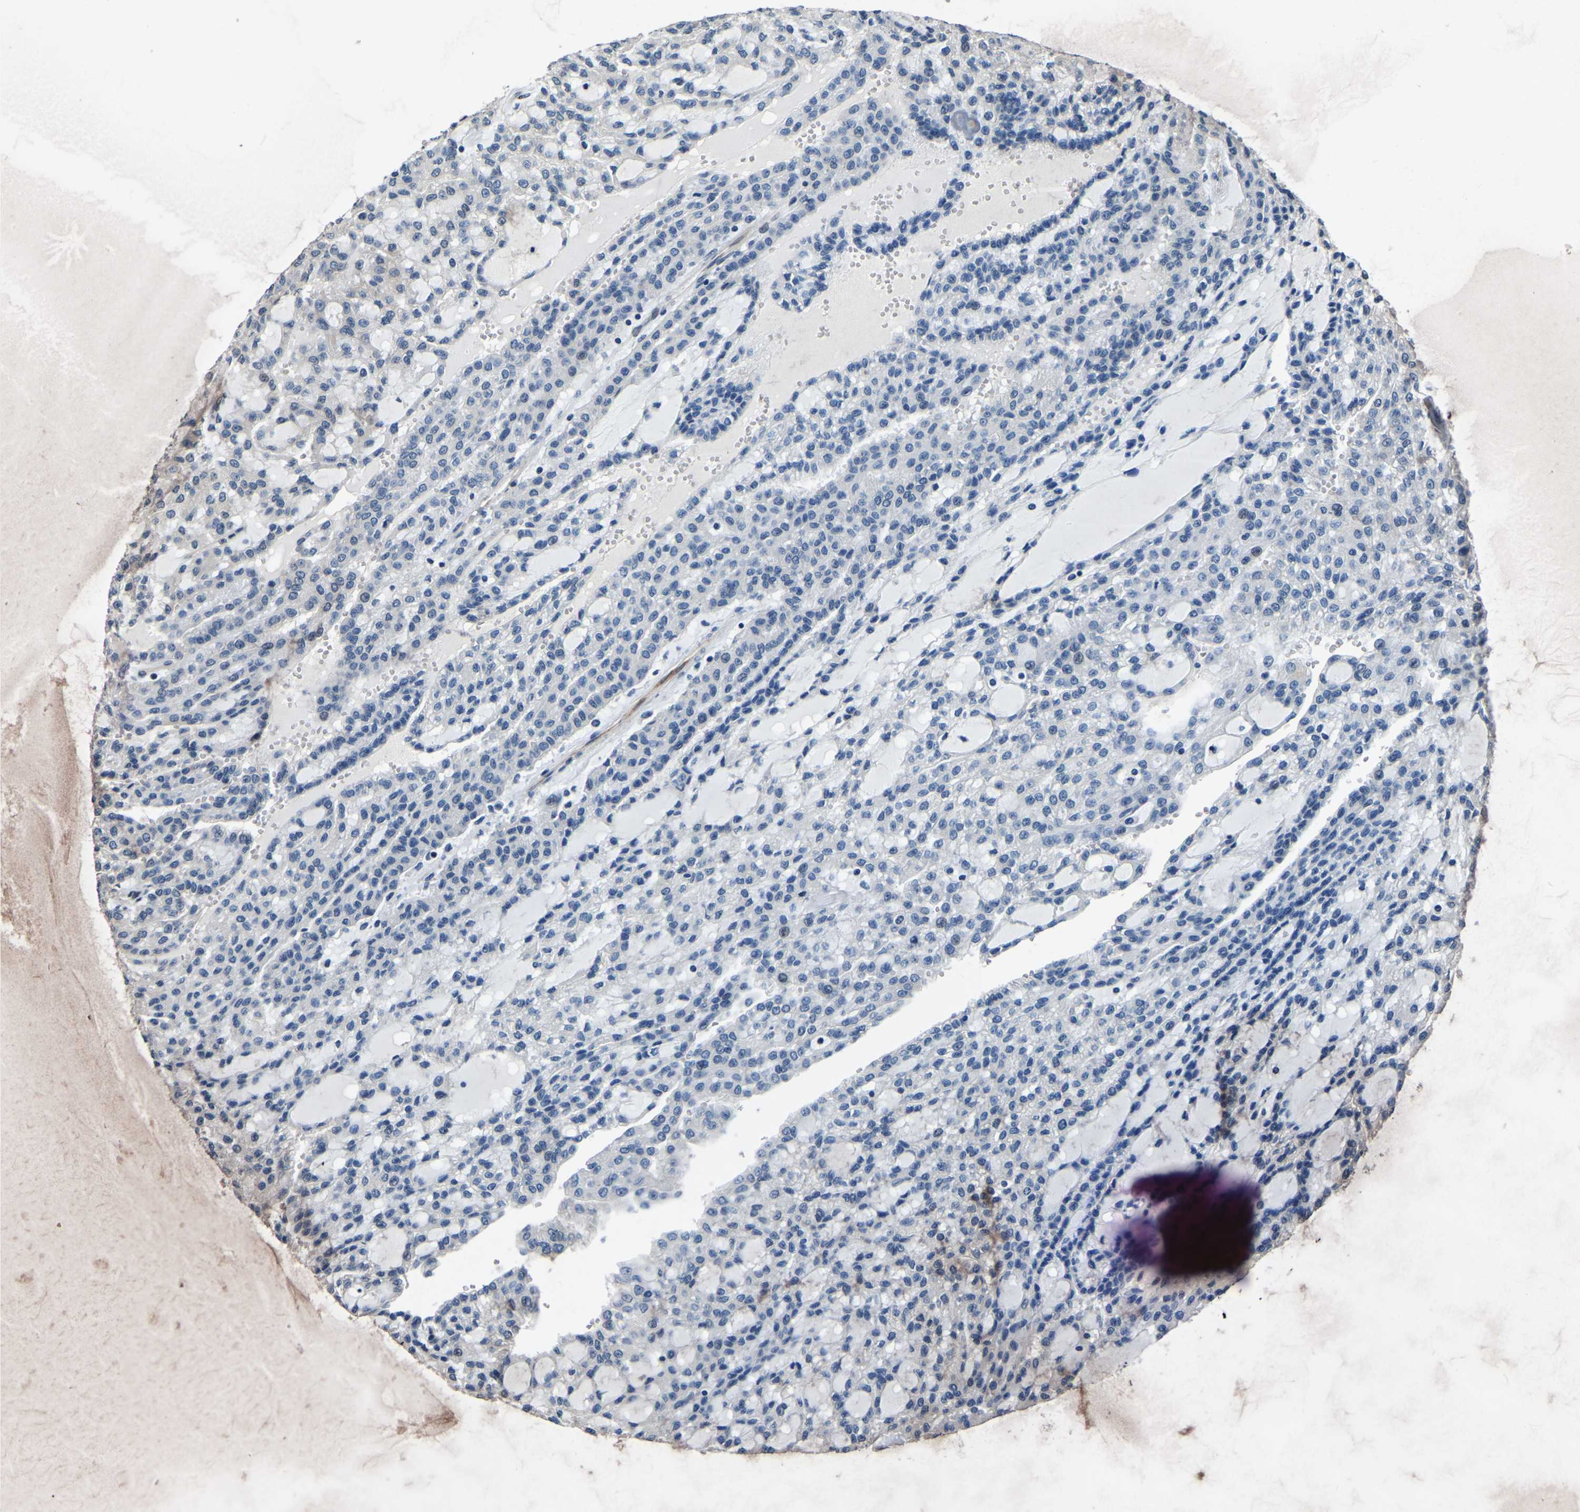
{"staining": {"intensity": "negative", "quantity": "none", "location": "none"}, "tissue": "renal cancer", "cell_type": "Tumor cells", "image_type": "cancer", "snomed": [{"axis": "morphology", "description": "Adenocarcinoma, NOS"}, {"axis": "topography", "description": "Kidney"}], "caption": "The IHC histopathology image has no significant expression in tumor cells of renal cancer (adenocarcinoma) tissue.", "gene": "ING2", "patient": {"sex": "male", "age": 63}}